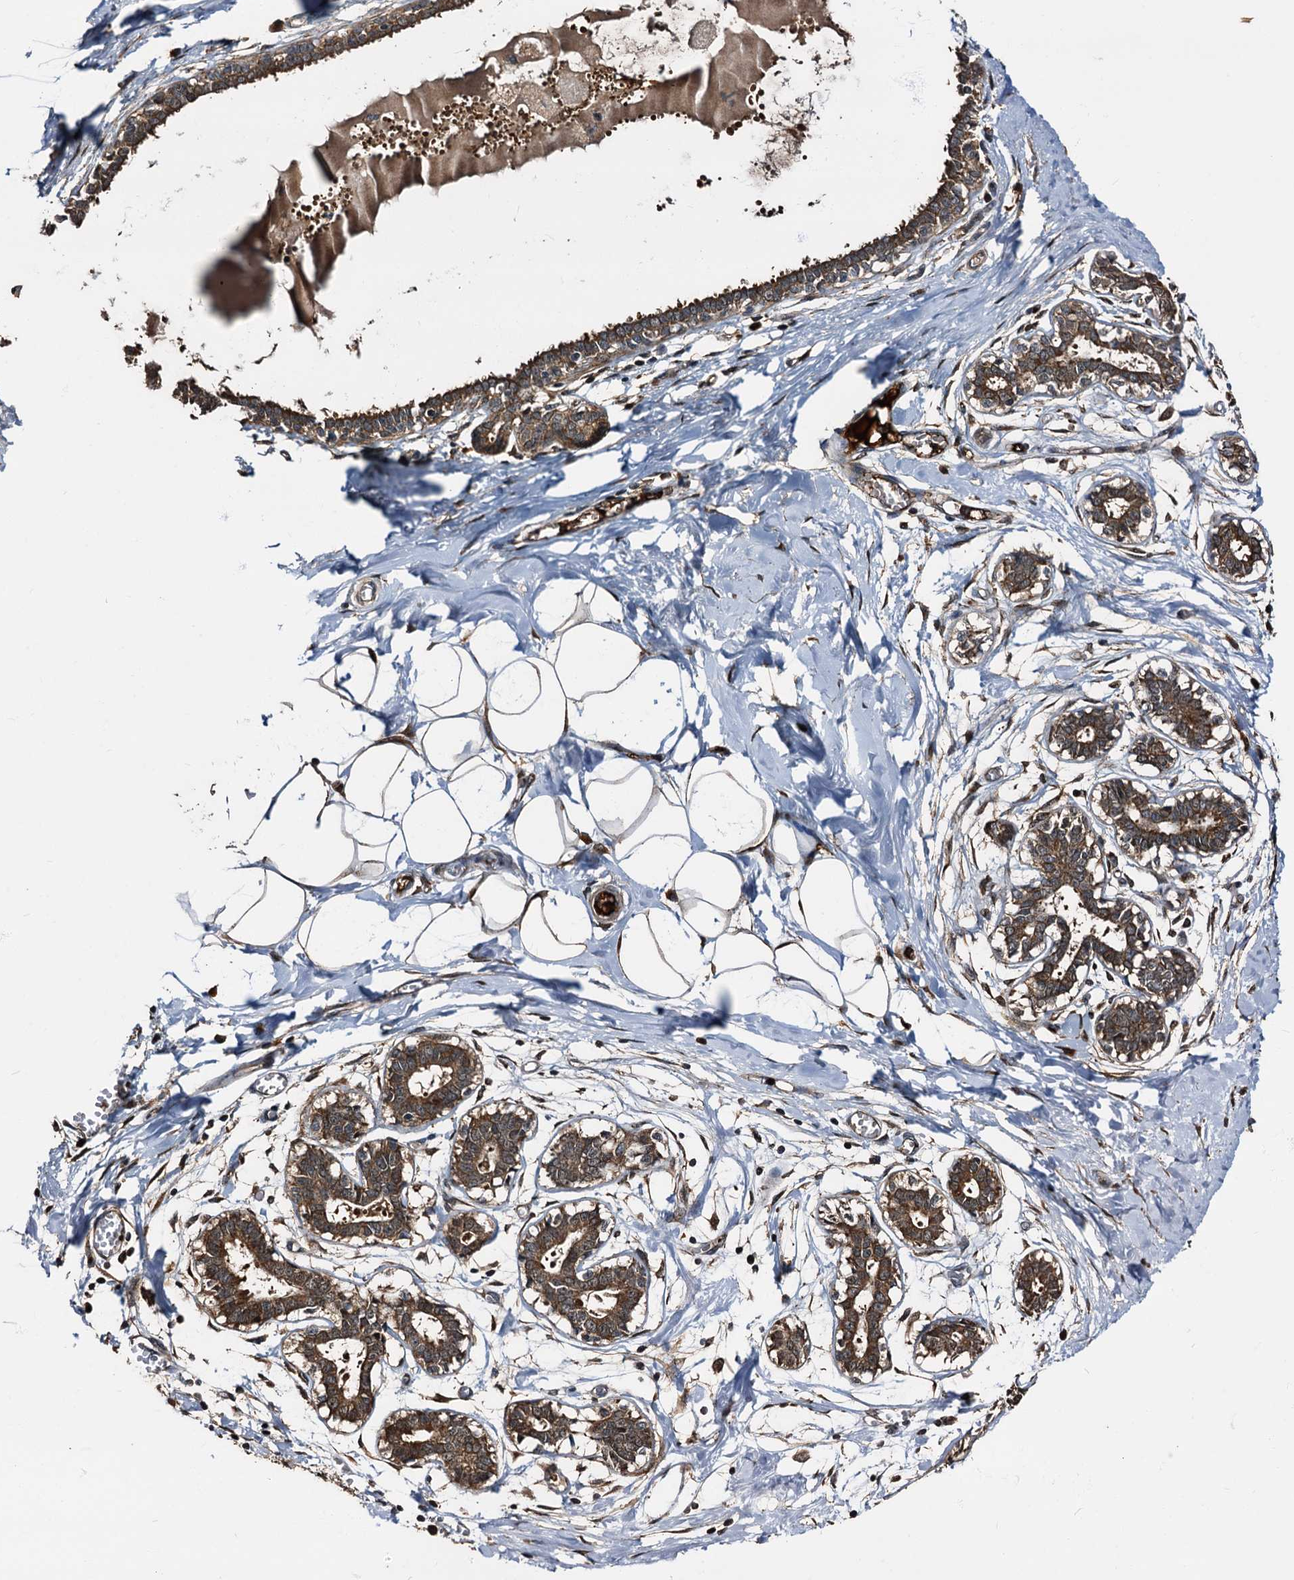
{"staining": {"intensity": "strong", "quantity": ">75%", "location": "cytoplasmic/membranous,nuclear"}, "tissue": "breast", "cell_type": "Adipocytes", "image_type": "normal", "snomed": [{"axis": "morphology", "description": "Normal tissue, NOS"}, {"axis": "topography", "description": "Breast"}], "caption": "Immunohistochemical staining of benign breast reveals high levels of strong cytoplasmic/membranous,nuclear positivity in about >75% of adipocytes.", "gene": "PEX5", "patient": {"sex": "female", "age": 27}}